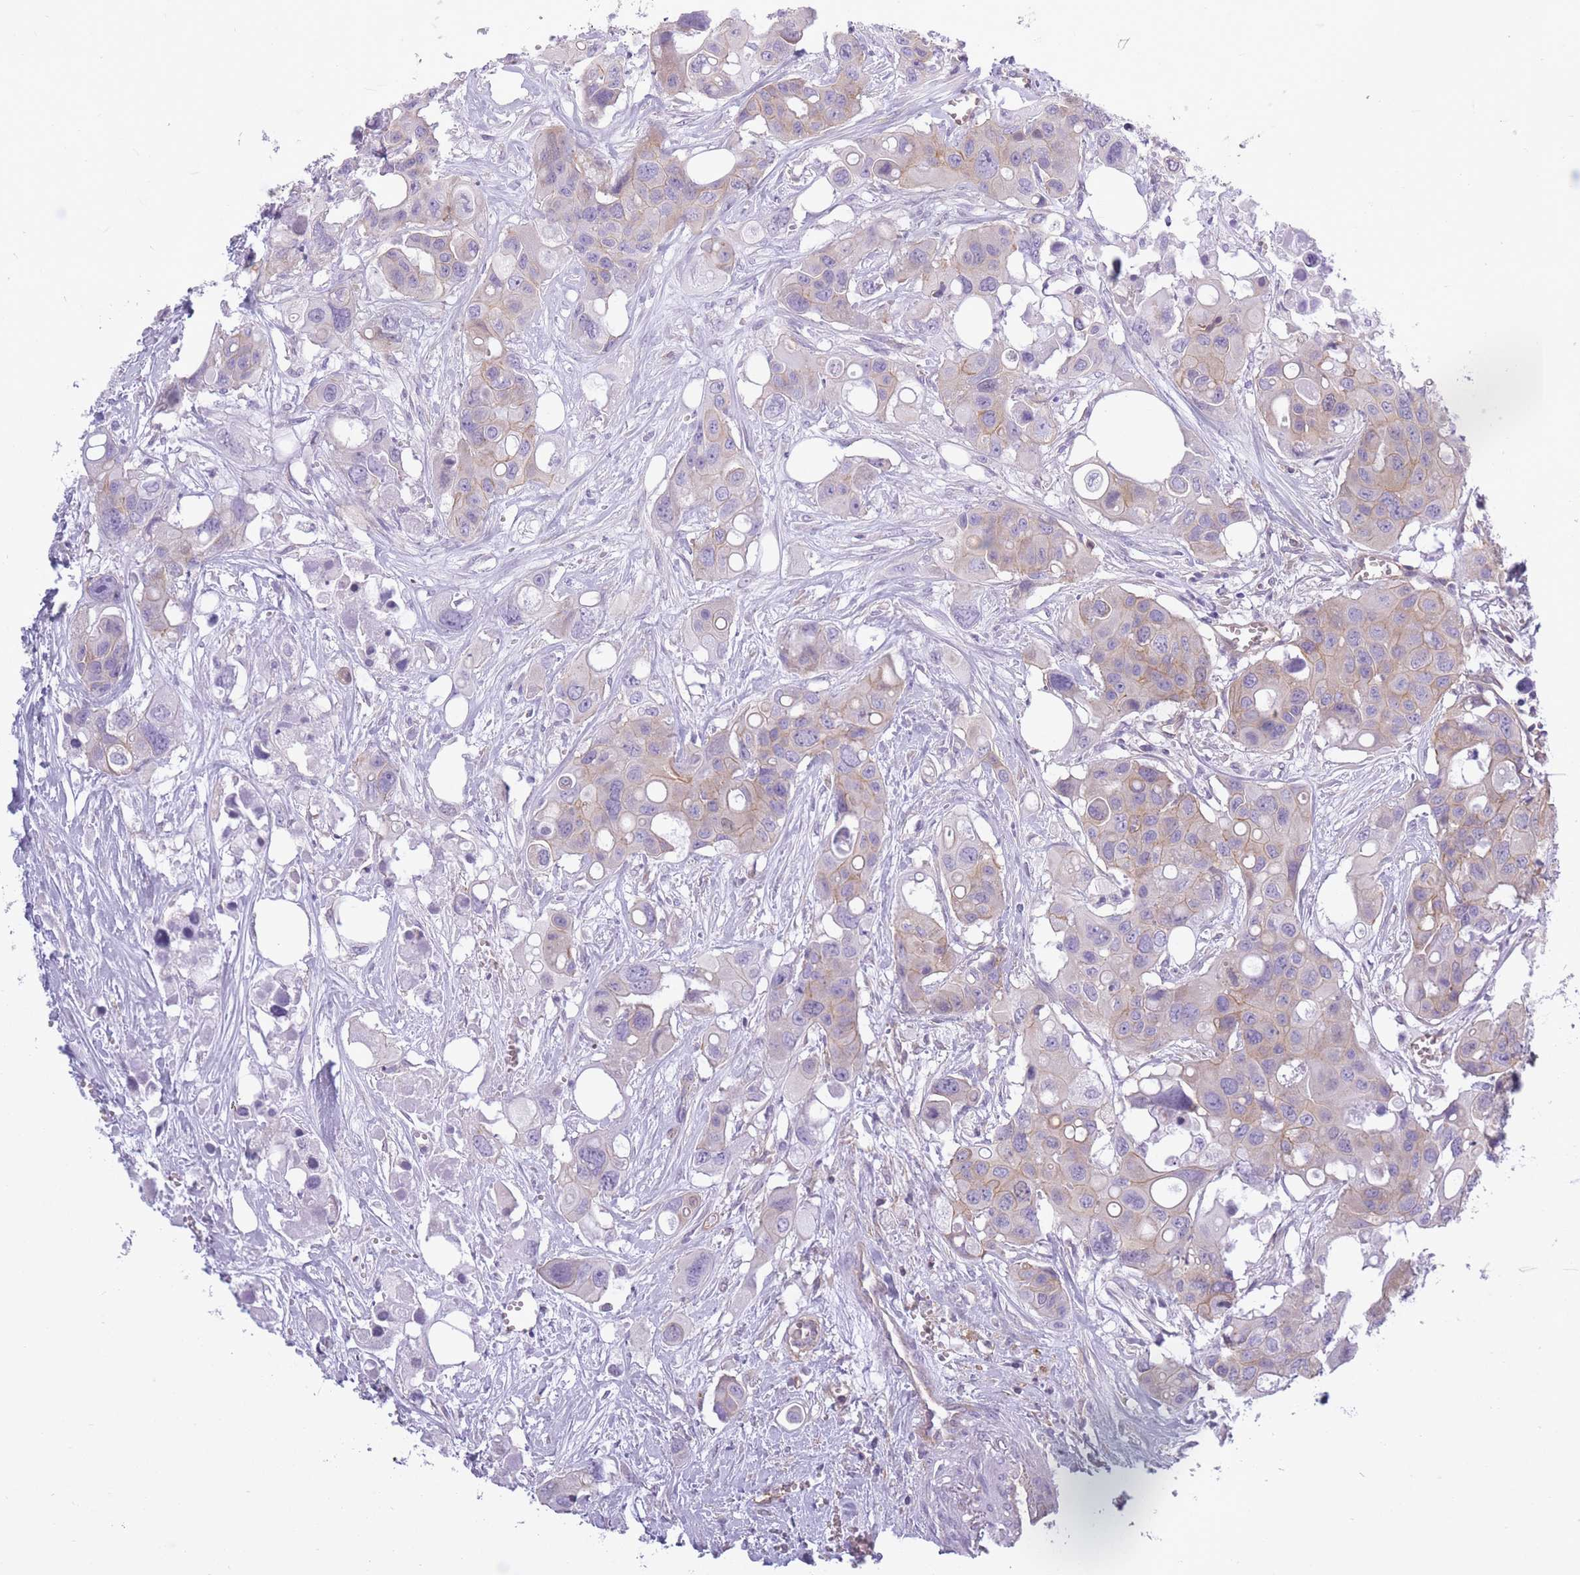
{"staining": {"intensity": "weak", "quantity": "<25%", "location": "cytoplasmic/membranous"}, "tissue": "colorectal cancer", "cell_type": "Tumor cells", "image_type": "cancer", "snomed": [{"axis": "morphology", "description": "Adenocarcinoma, NOS"}, {"axis": "topography", "description": "Colon"}], "caption": "Human colorectal cancer (adenocarcinoma) stained for a protein using immunohistochemistry (IHC) displays no positivity in tumor cells.", "gene": "ADD1", "patient": {"sex": "male", "age": 77}}